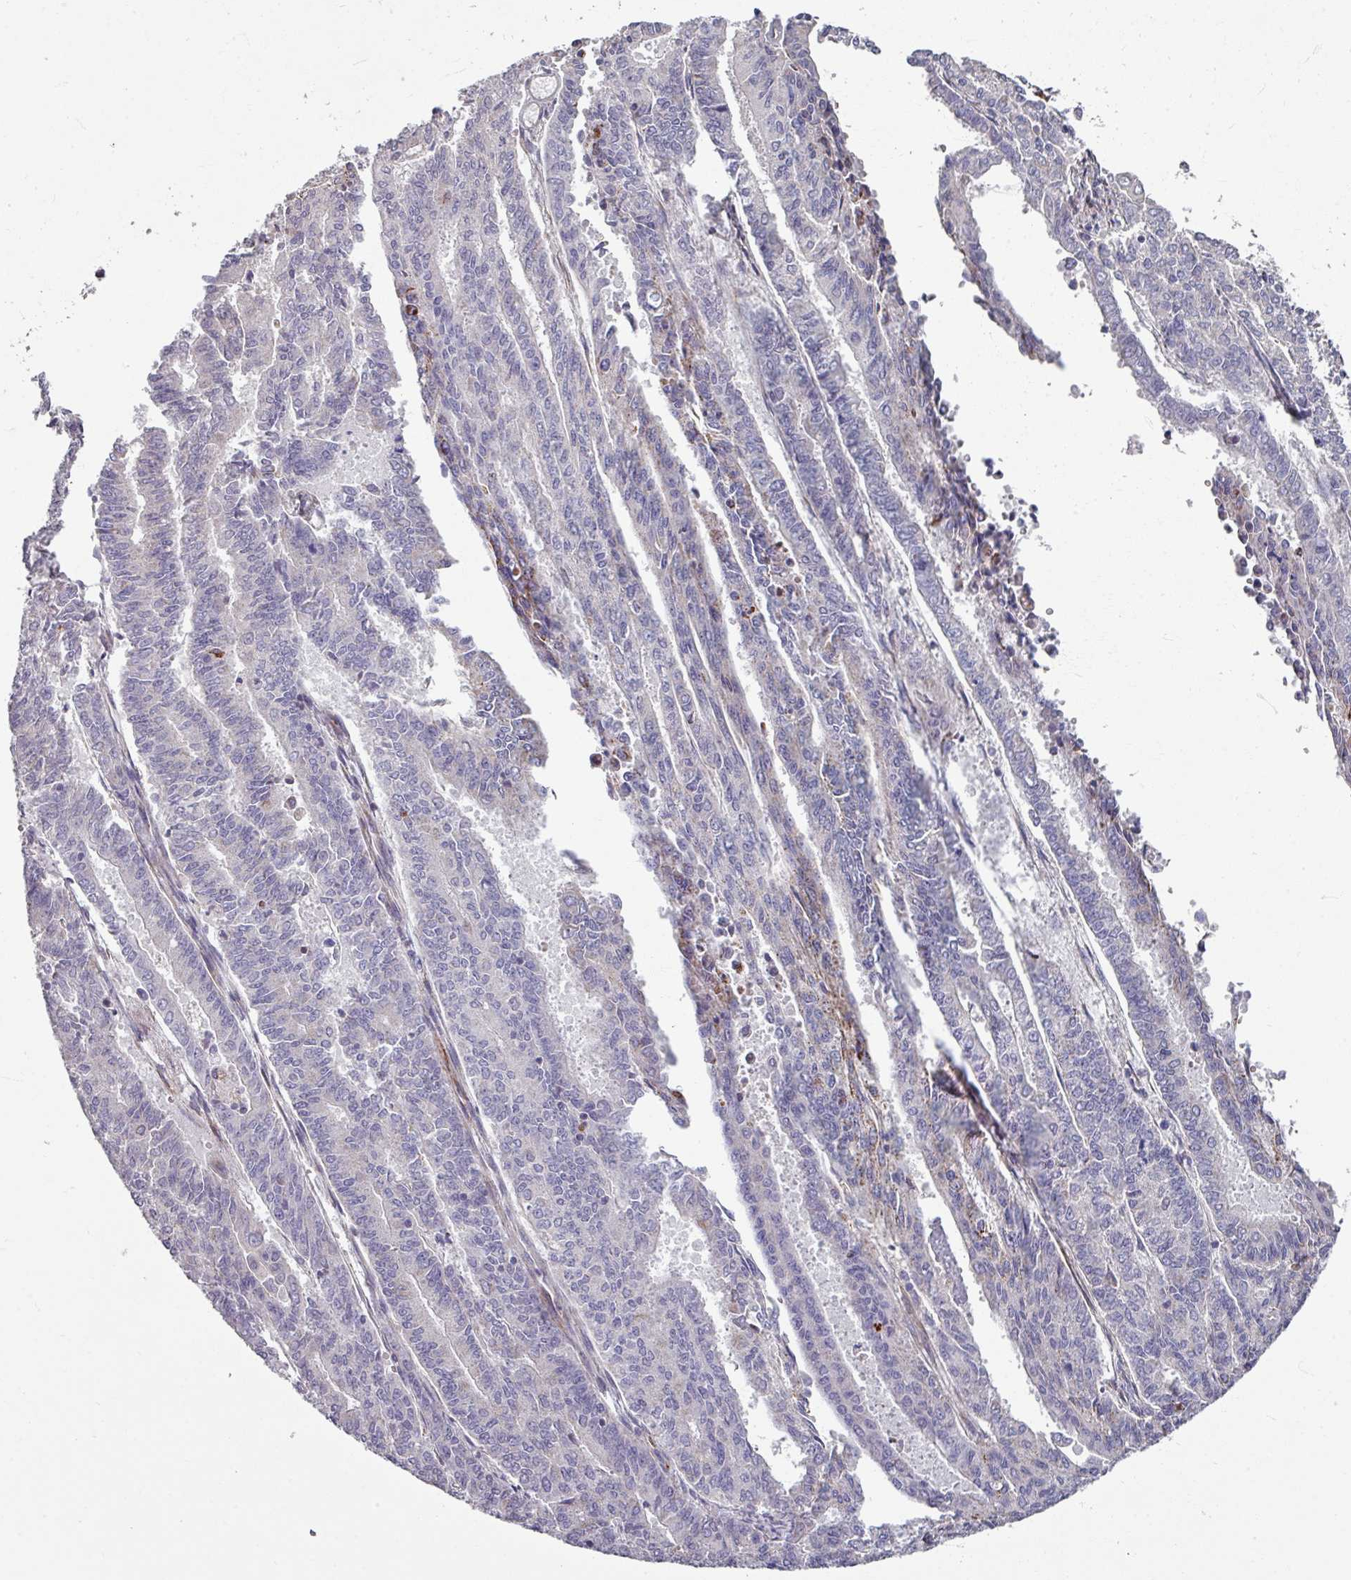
{"staining": {"intensity": "negative", "quantity": "none", "location": "none"}, "tissue": "endometrial cancer", "cell_type": "Tumor cells", "image_type": "cancer", "snomed": [{"axis": "morphology", "description": "Adenocarcinoma, NOS"}, {"axis": "topography", "description": "Endometrium"}], "caption": "The immunohistochemistry (IHC) micrograph has no significant positivity in tumor cells of adenocarcinoma (endometrial) tissue. Brightfield microscopy of immunohistochemistry stained with DAB (brown) and hematoxylin (blue), captured at high magnification.", "gene": "GABARAPL1", "patient": {"sex": "female", "age": 59}}